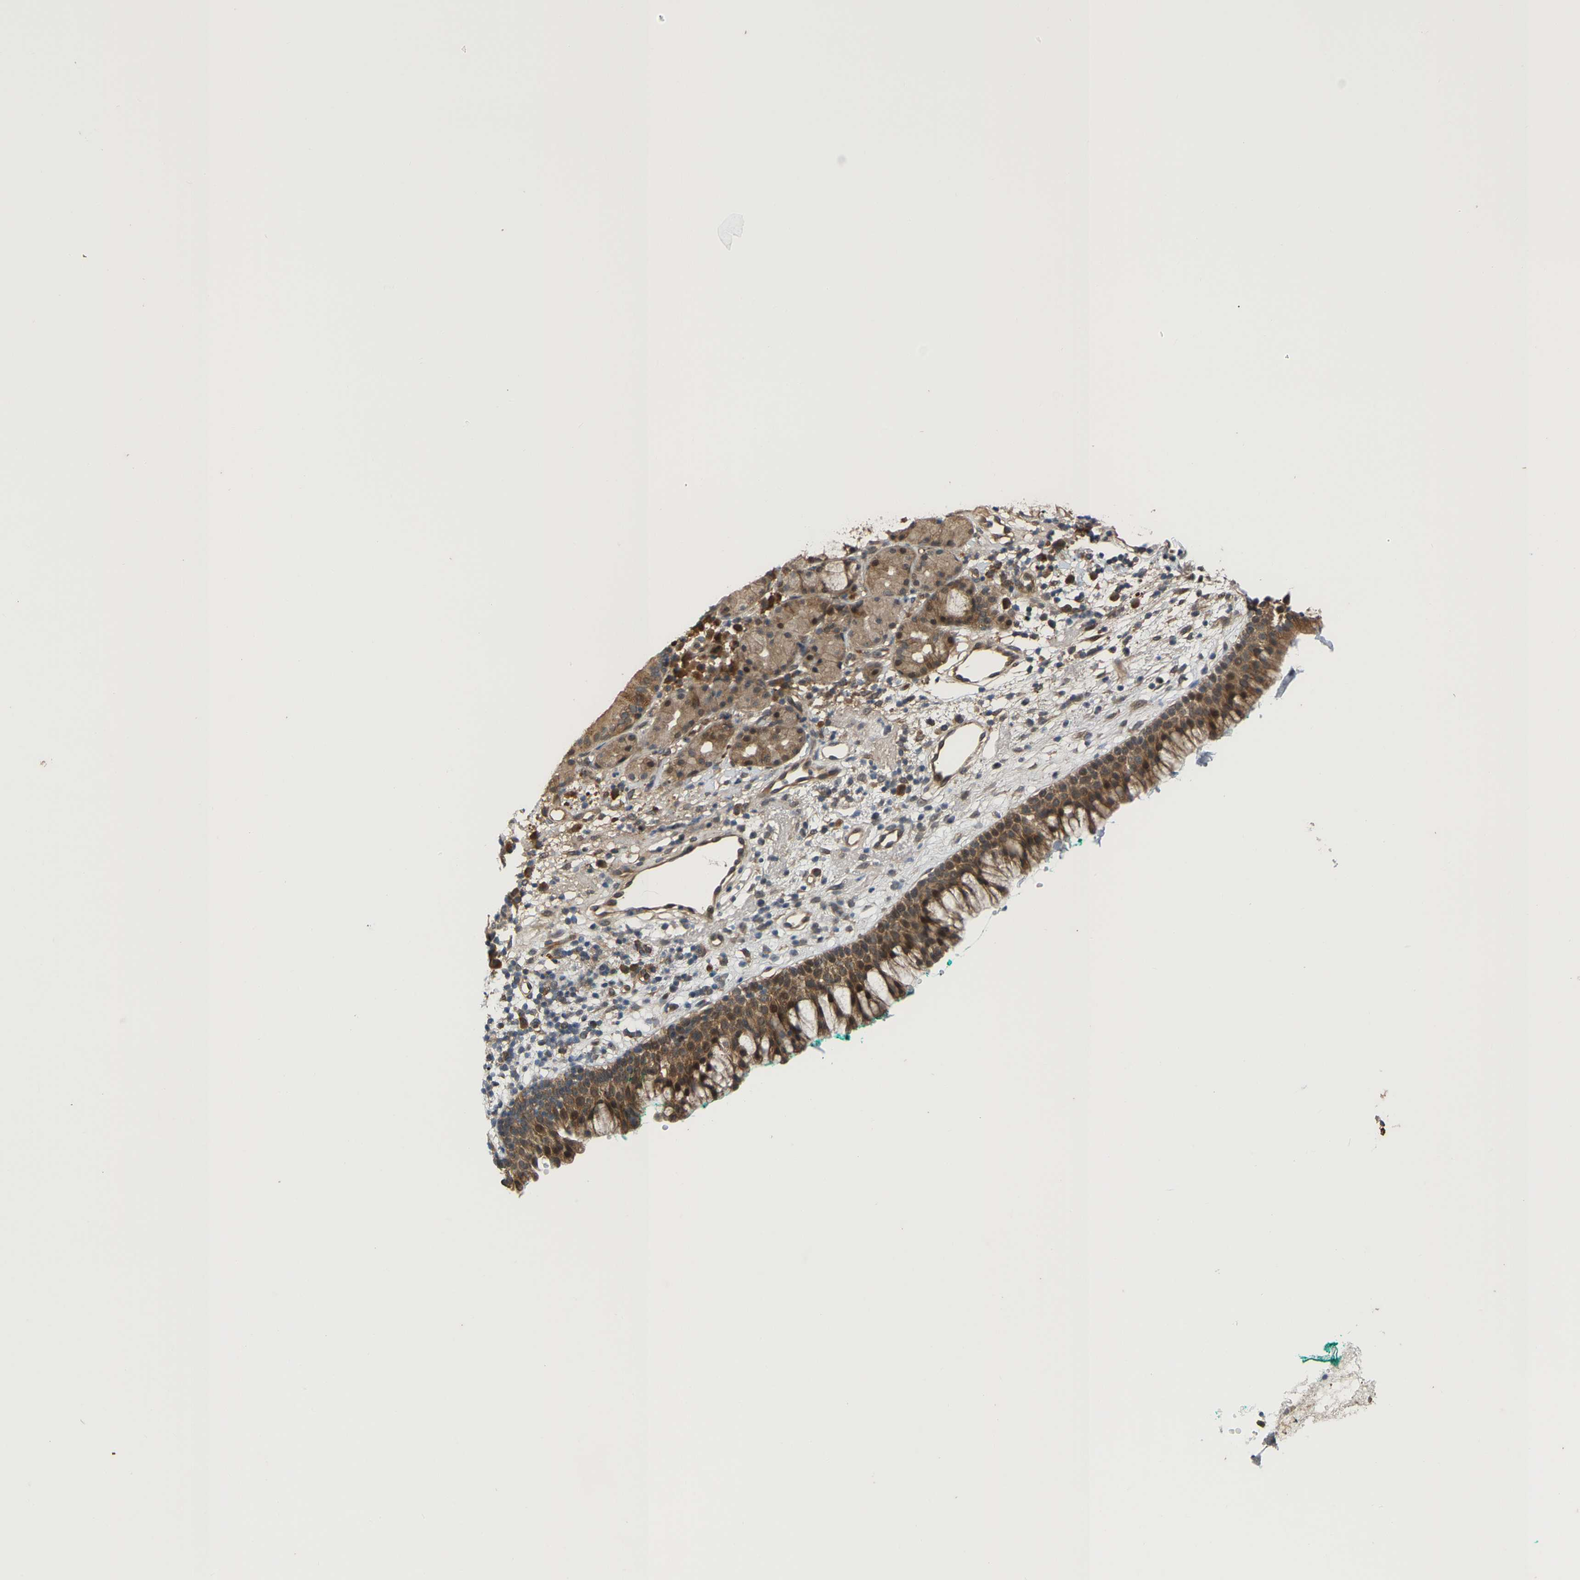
{"staining": {"intensity": "strong", "quantity": ">75%", "location": "cytoplasmic/membranous"}, "tissue": "nasopharynx", "cell_type": "Respiratory epithelial cells", "image_type": "normal", "snomed": [{"axis": "morphology", "description": "Normal tissue, NOS"}, {"axis": "morphology", "description": "Basal cell carcinoma"}, {"axis": "topography", "description": "Cartilage tissue"}, {"axis": "topography", "description": "Nasopharynx"}, {"axis": "topography", "description": "Oral tissue"}], "caption": "IHC image of benign nasopharynx: nasopharynx stained using IHC reveals high levels of strong protein expression localized specifically in the cytoplasmic/membranous of respiratory epithelial cells, appearing as a cytoplasmic/membranous brown color.", "gene": "CROT", "patient": {"sex": "female", "age": 77}}